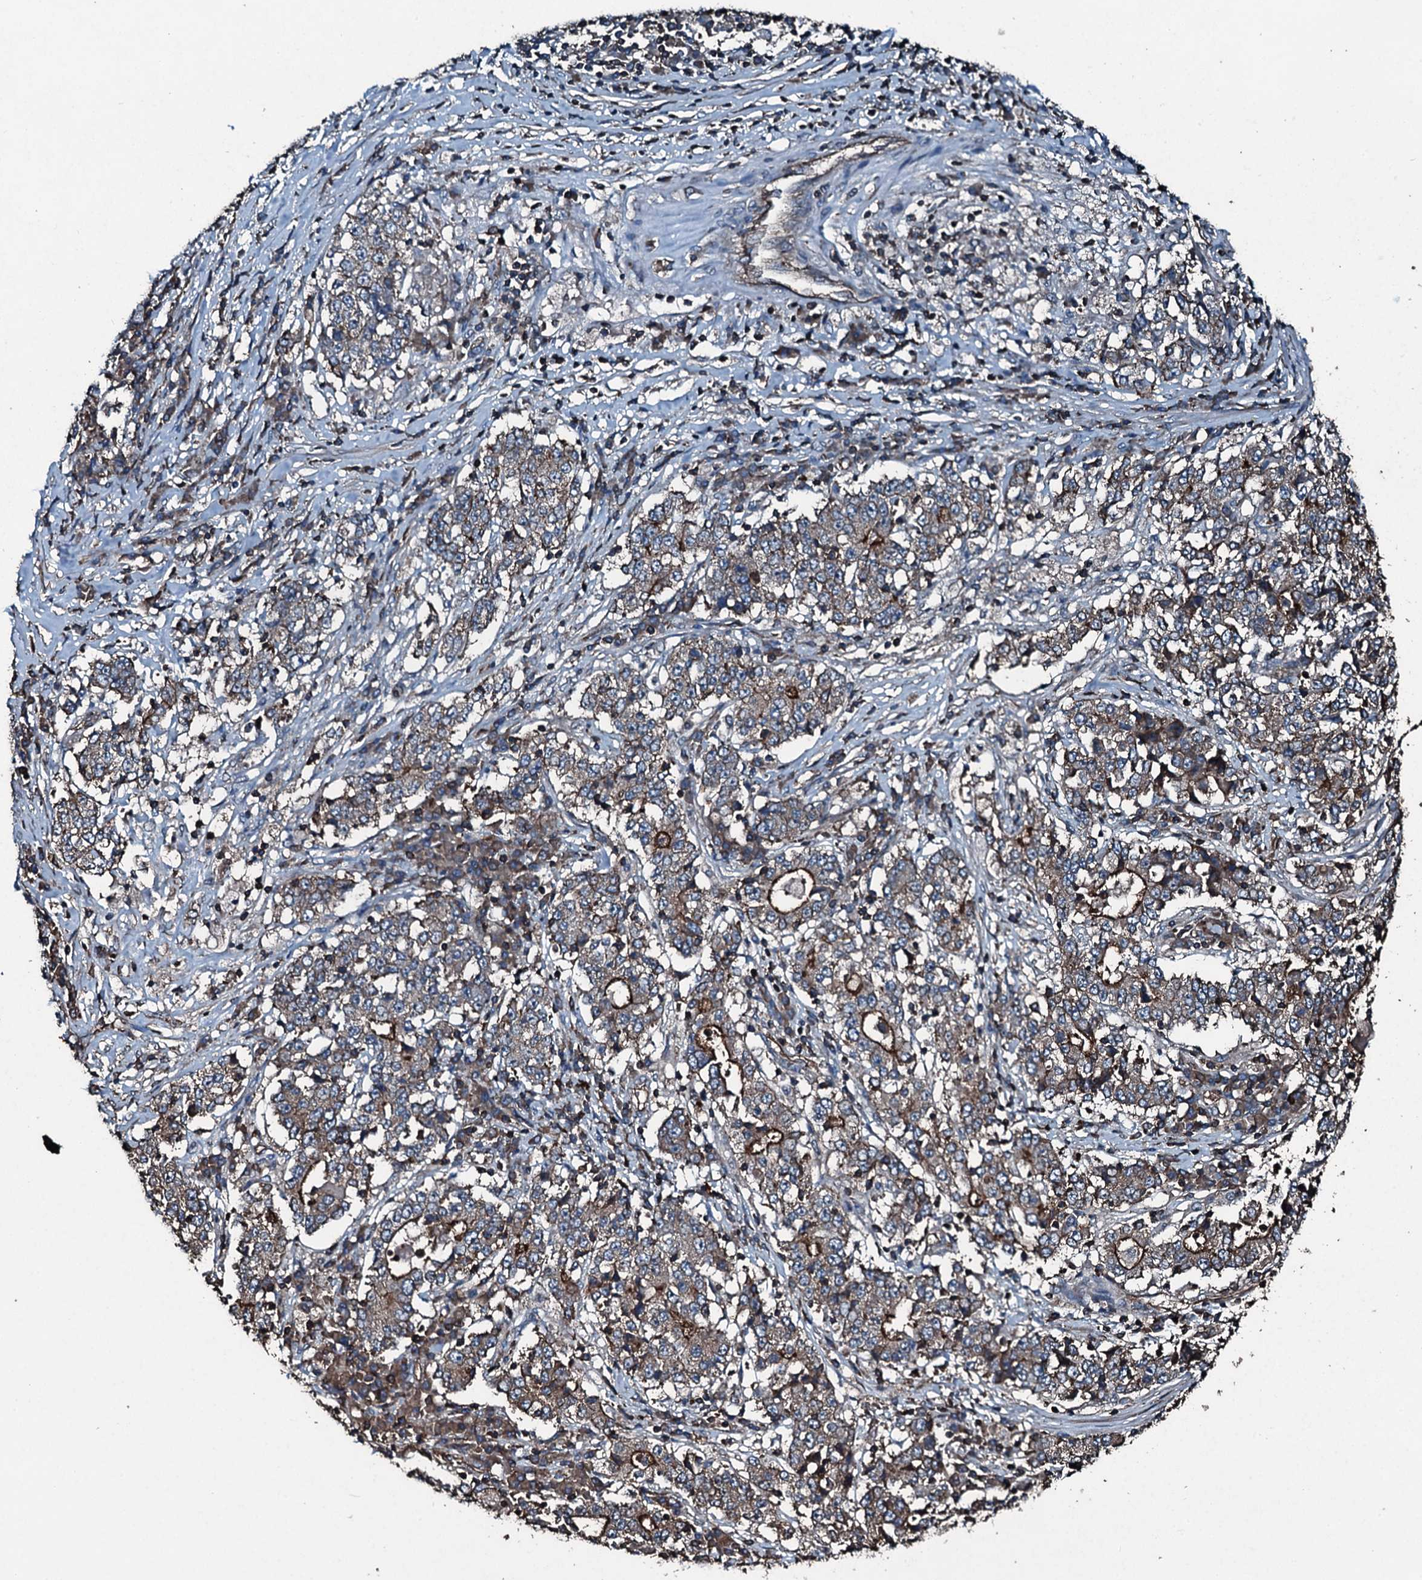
{"staining": {"intensity": "moderate", "quantity": ">75%", "location": "cytoplasmic/membranous"}, "tissue": "stomach cancer", "cell_type": "Tumor cells", "image_type": "cancer", "snomed": [{"axis": "morphology", "description": "Adenocarcinoma, NOS"}, {"axis": "topography", "description": "Stomach"}], "caption": "Stomach cancer was stained to show a protein in brown. There is medium levels of moderate cytoplasmic/membranous positivity in about >75% of tumor cells. Using DAB (3,3'-diaminobenzidine) (brown) and hematoxylin (blue) stains, captured at high magnification using brightfield microscopy.", "gene": "SLC25A38", "patient": {"sex": "male", "age": 59}}